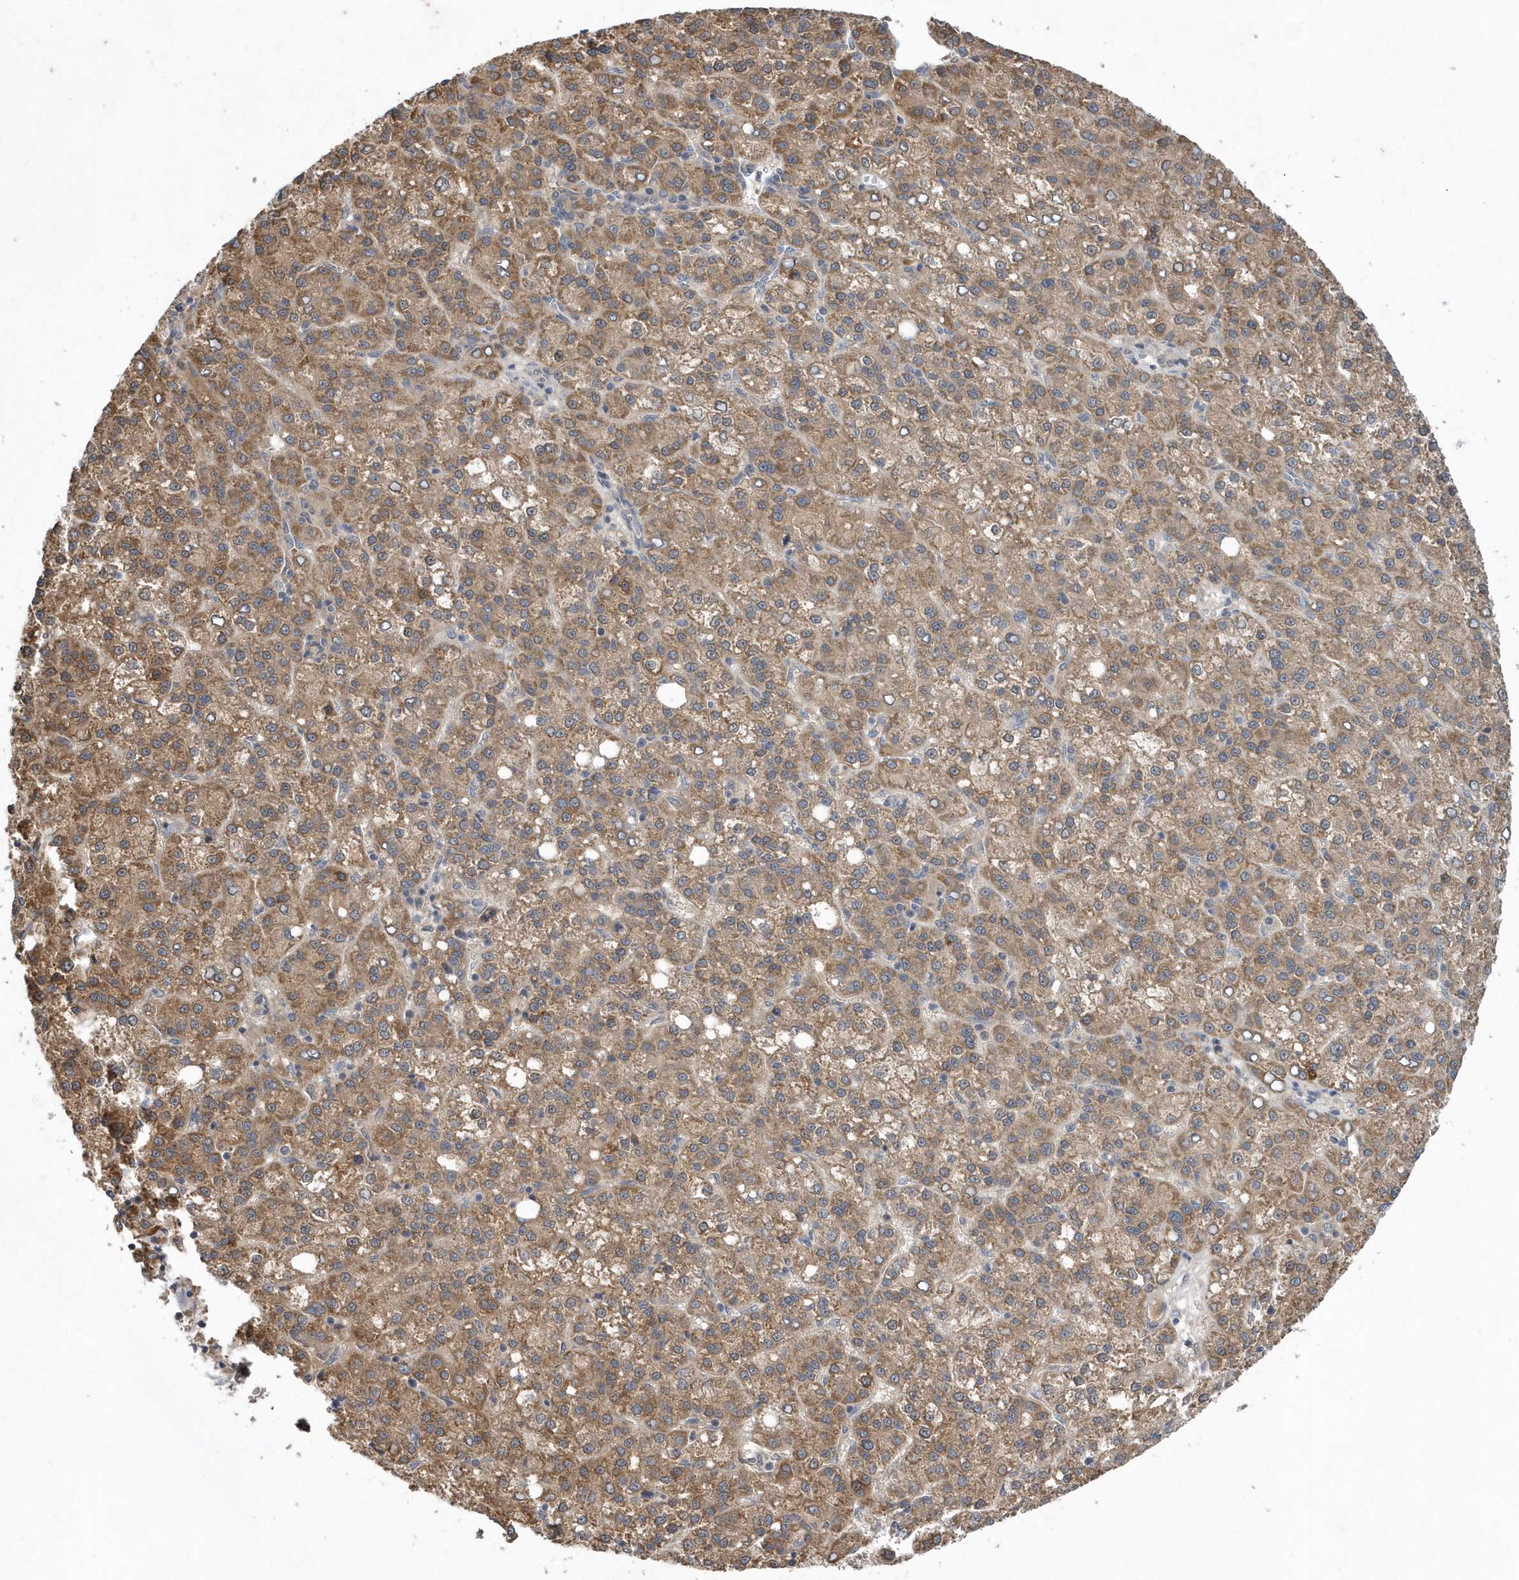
{"staining": {"intensity": "moderate", "quantity": ">75%", "location": "cytoplasmic/membranous"}, "tissue": "liver cancer", "cell_type": "Tumor cells", "image_type": "cancer", "snomed": [{"axis": "morphology", "description": "Carcinoma, Hepatocellular, NOS"}, {"axis": "topography", "description": "Liver"}], "caption": "IHC of human hepatocellular carcinoma (liver) shows medium levels of moderate cytoplasmic/membranous staining in approximately >75% of tumor cells.", "gene": "HMGCS1", "patient": {"sex": "female", "age": 58}}